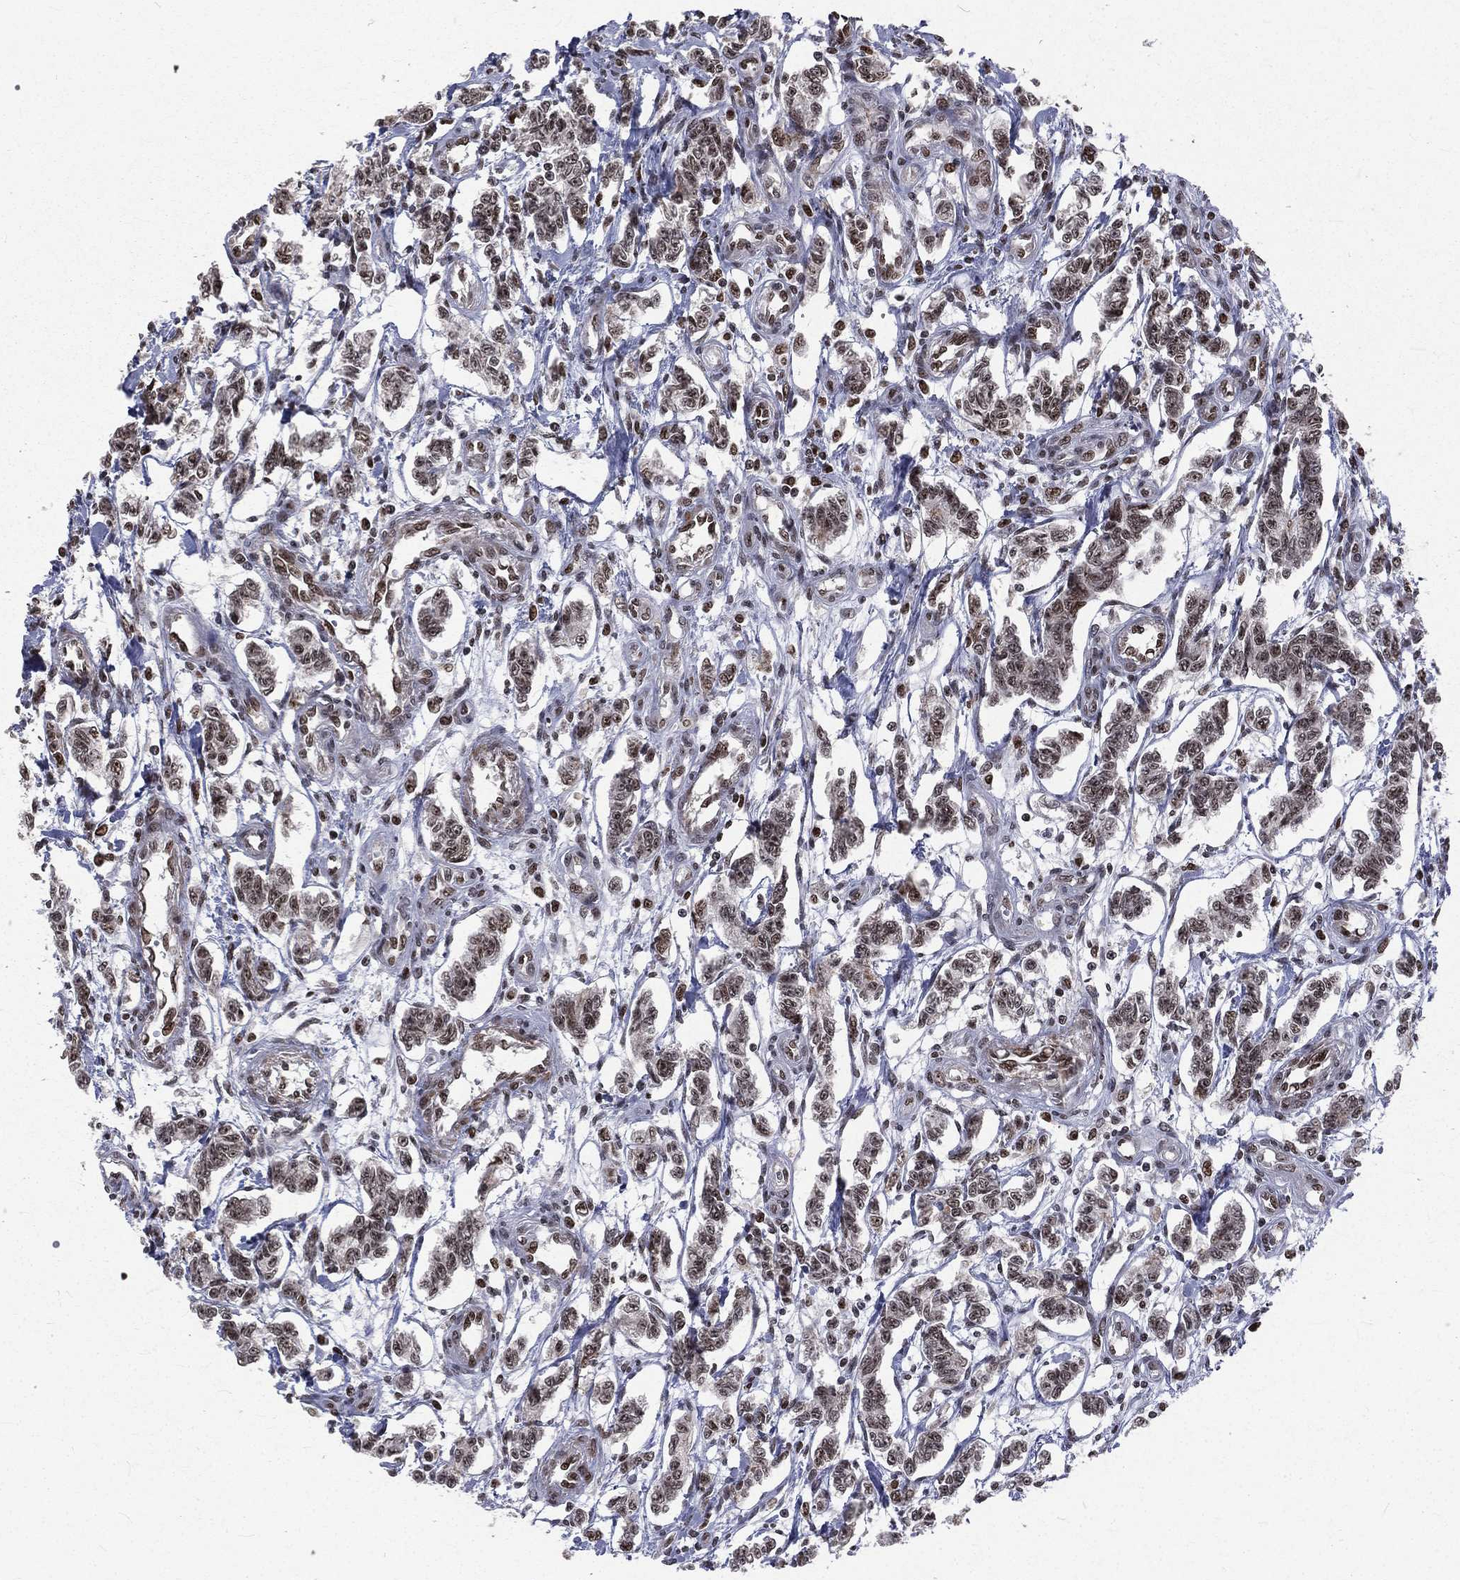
{"staining": {"intensity": "weak", "quantity": "25%-75%", "location": "nuclear"}, "tissue": "carcinoid", "cell_type": "Tumor cells", "image_type": "cancer", "snomed": [{"axis": "morphology", "description": "Carcinoid, malignant, NOS"}, {"axis": "topography", "description": "Kidney"}], "caption": "This histopathology image demonstrates immunohistochemistry (IHC) staining of human malignant carcinoid, with low weak nuclear positivity in about 25%-75% of tumor cells.", "gene": "POLB", "patient": {"sex": "female", "age": 41}}